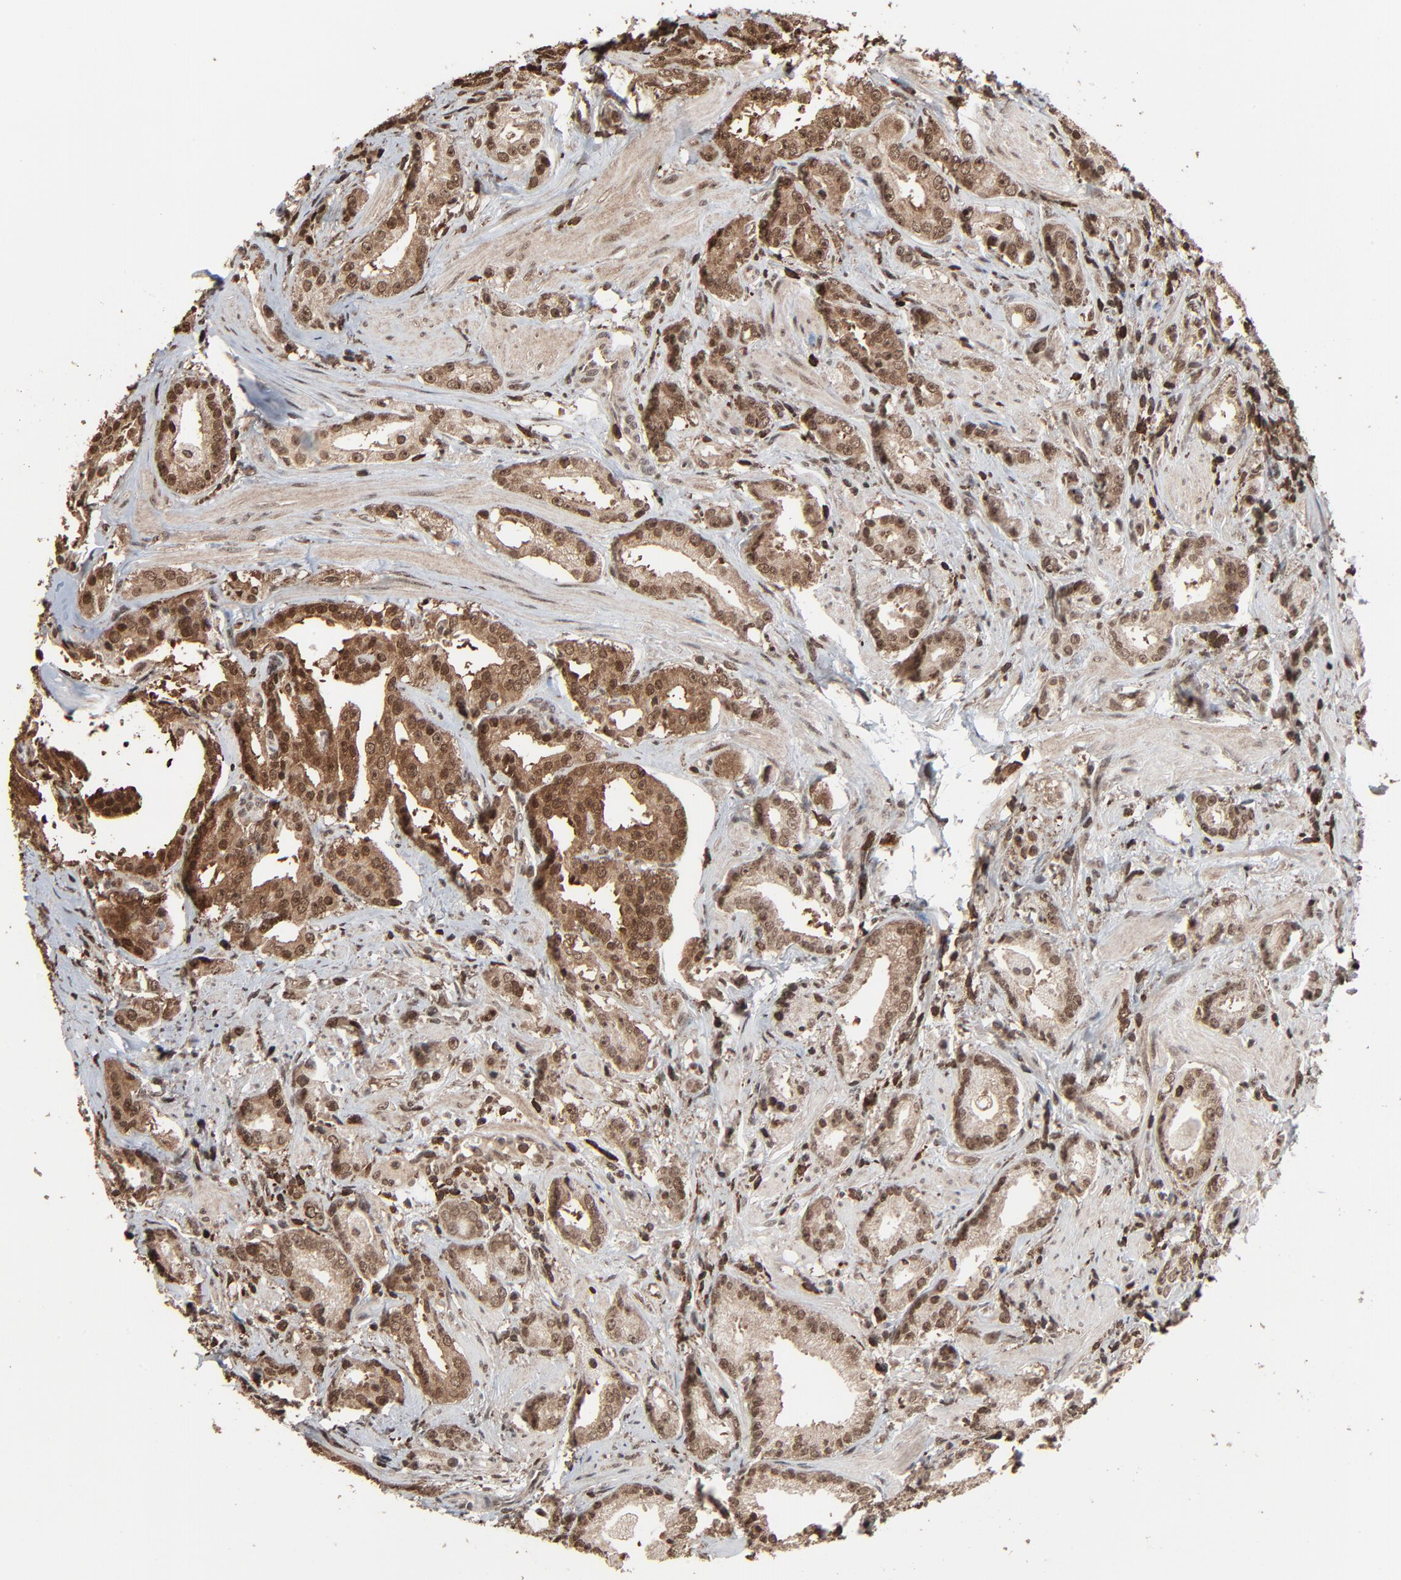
{"staining": {"intensity": "moderate", "quantity": ">75%", "location": "cytoplasmic/membranous,nuclear"}, "tissue": "prostate cancer", "cell_type": "Tumor cells", "image_type": "cancer", "snomed": [{"axis": "morphology", "description": "Adenocarcinoma, Medium grade"}, {"axis": "topography", "description": "Prostate"}], "caption": "IHC histopathology image of human prostate medium-grade adenocarcinoma stained for a protein (brown), which reveals medium levels of moderate cytoplasmic/membranous and nuclear expression in about >75% of tumor cells.", "gene": "RPS6KA3", "patient": {"sex": "male", "age": 53}}